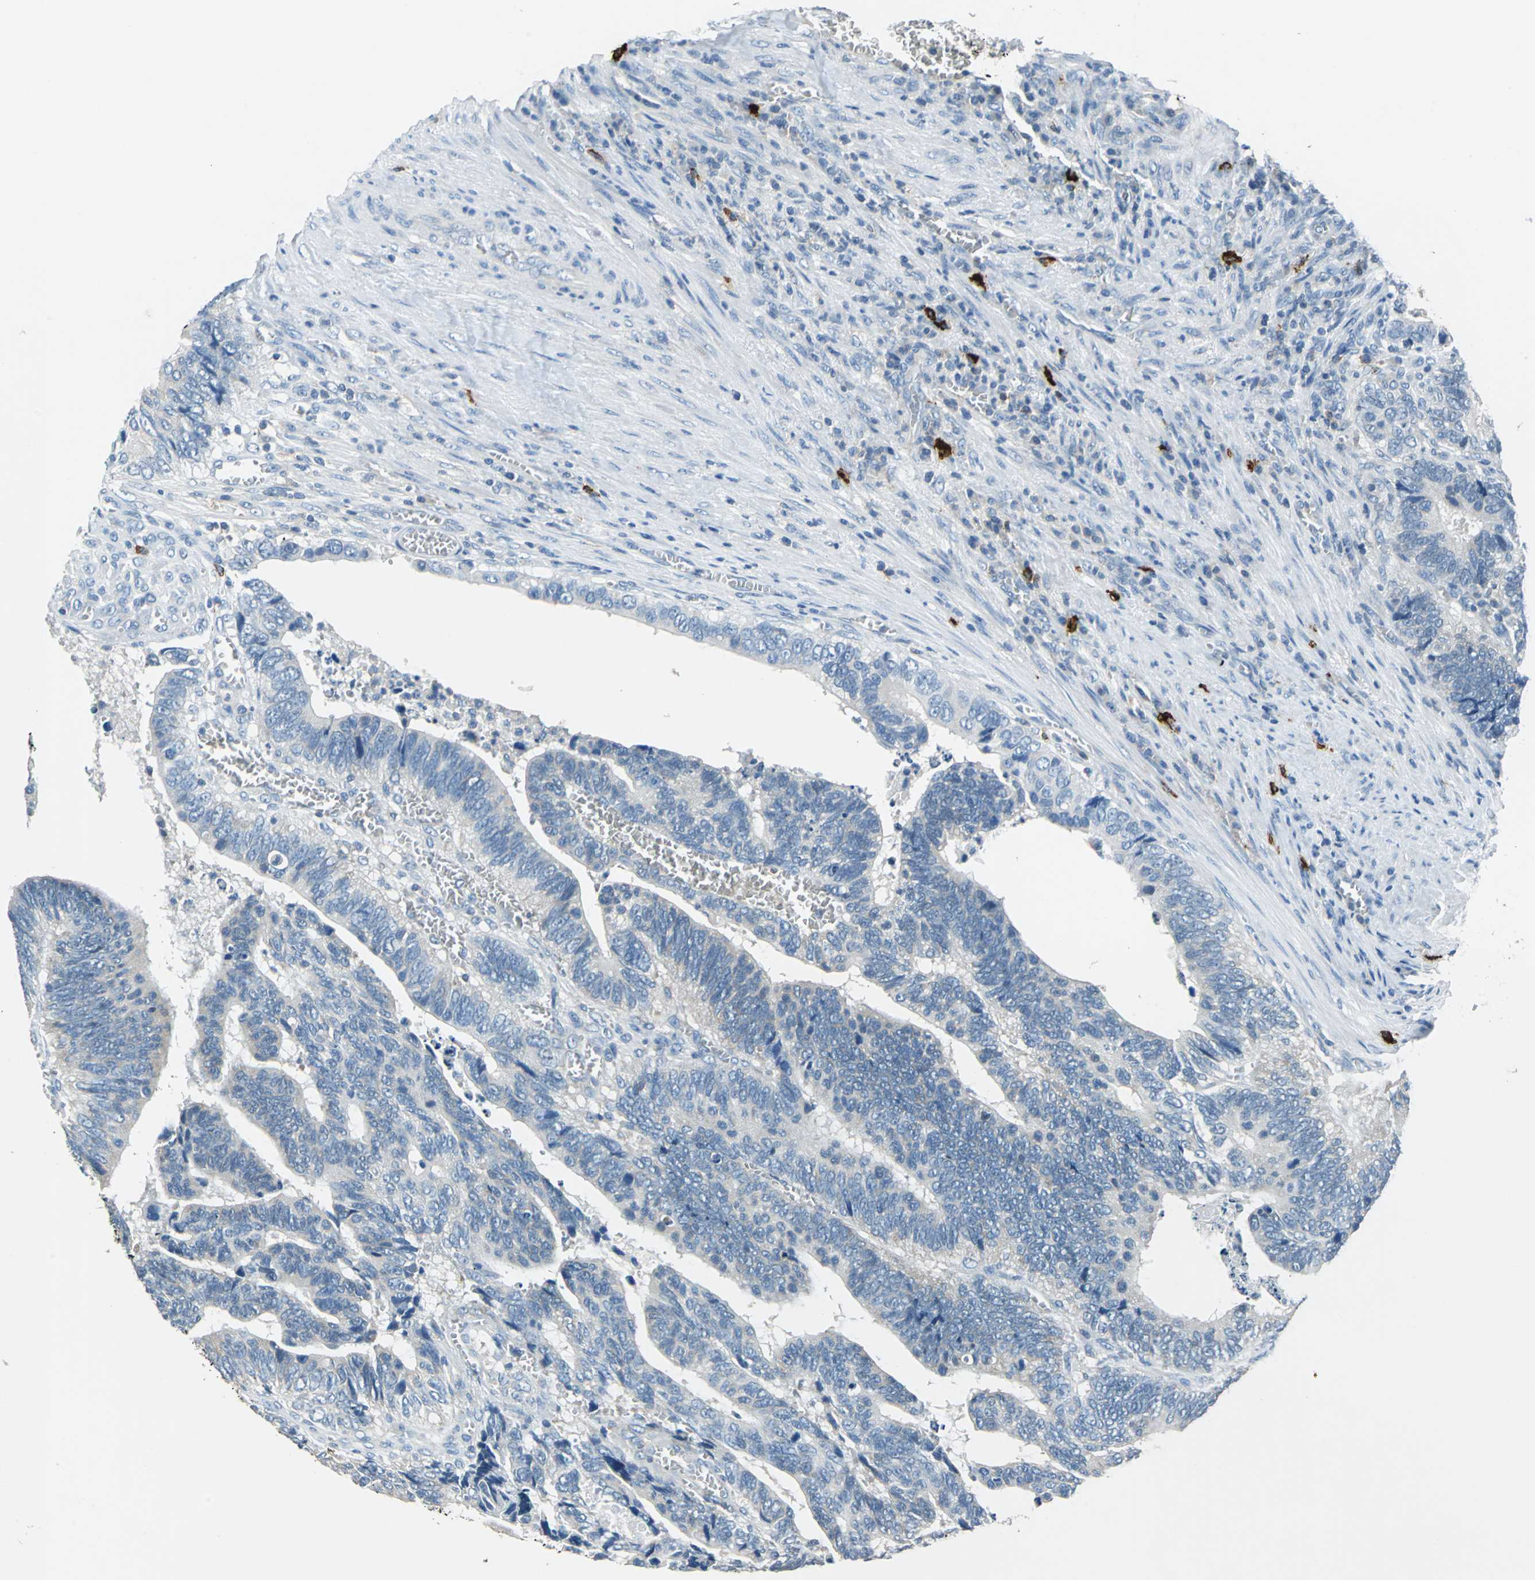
{"staining": {"intensity": "weak", "quantity": "<25%", "location": "cytoplasmic/membranous"}, "tissue": "colorectal cancer", "cell_type": "Tumor cells", "image_type": "cancer", "snomed": [{"axis": "morphology", "description": "Adenocarcinoma, NOS"}, {"axis": "topography", "description": "Colon"}], "caption": "High magnification brightfield microscopy of colorectal adenocarcinoma stained with DAB (3,3'-diaminobenzidine) (brown) and counterstained with hematoxylin (blue): tumor cells show no significant expression.", "gene": "CPA3", "patient": {"sex": "male", "age": 72}}